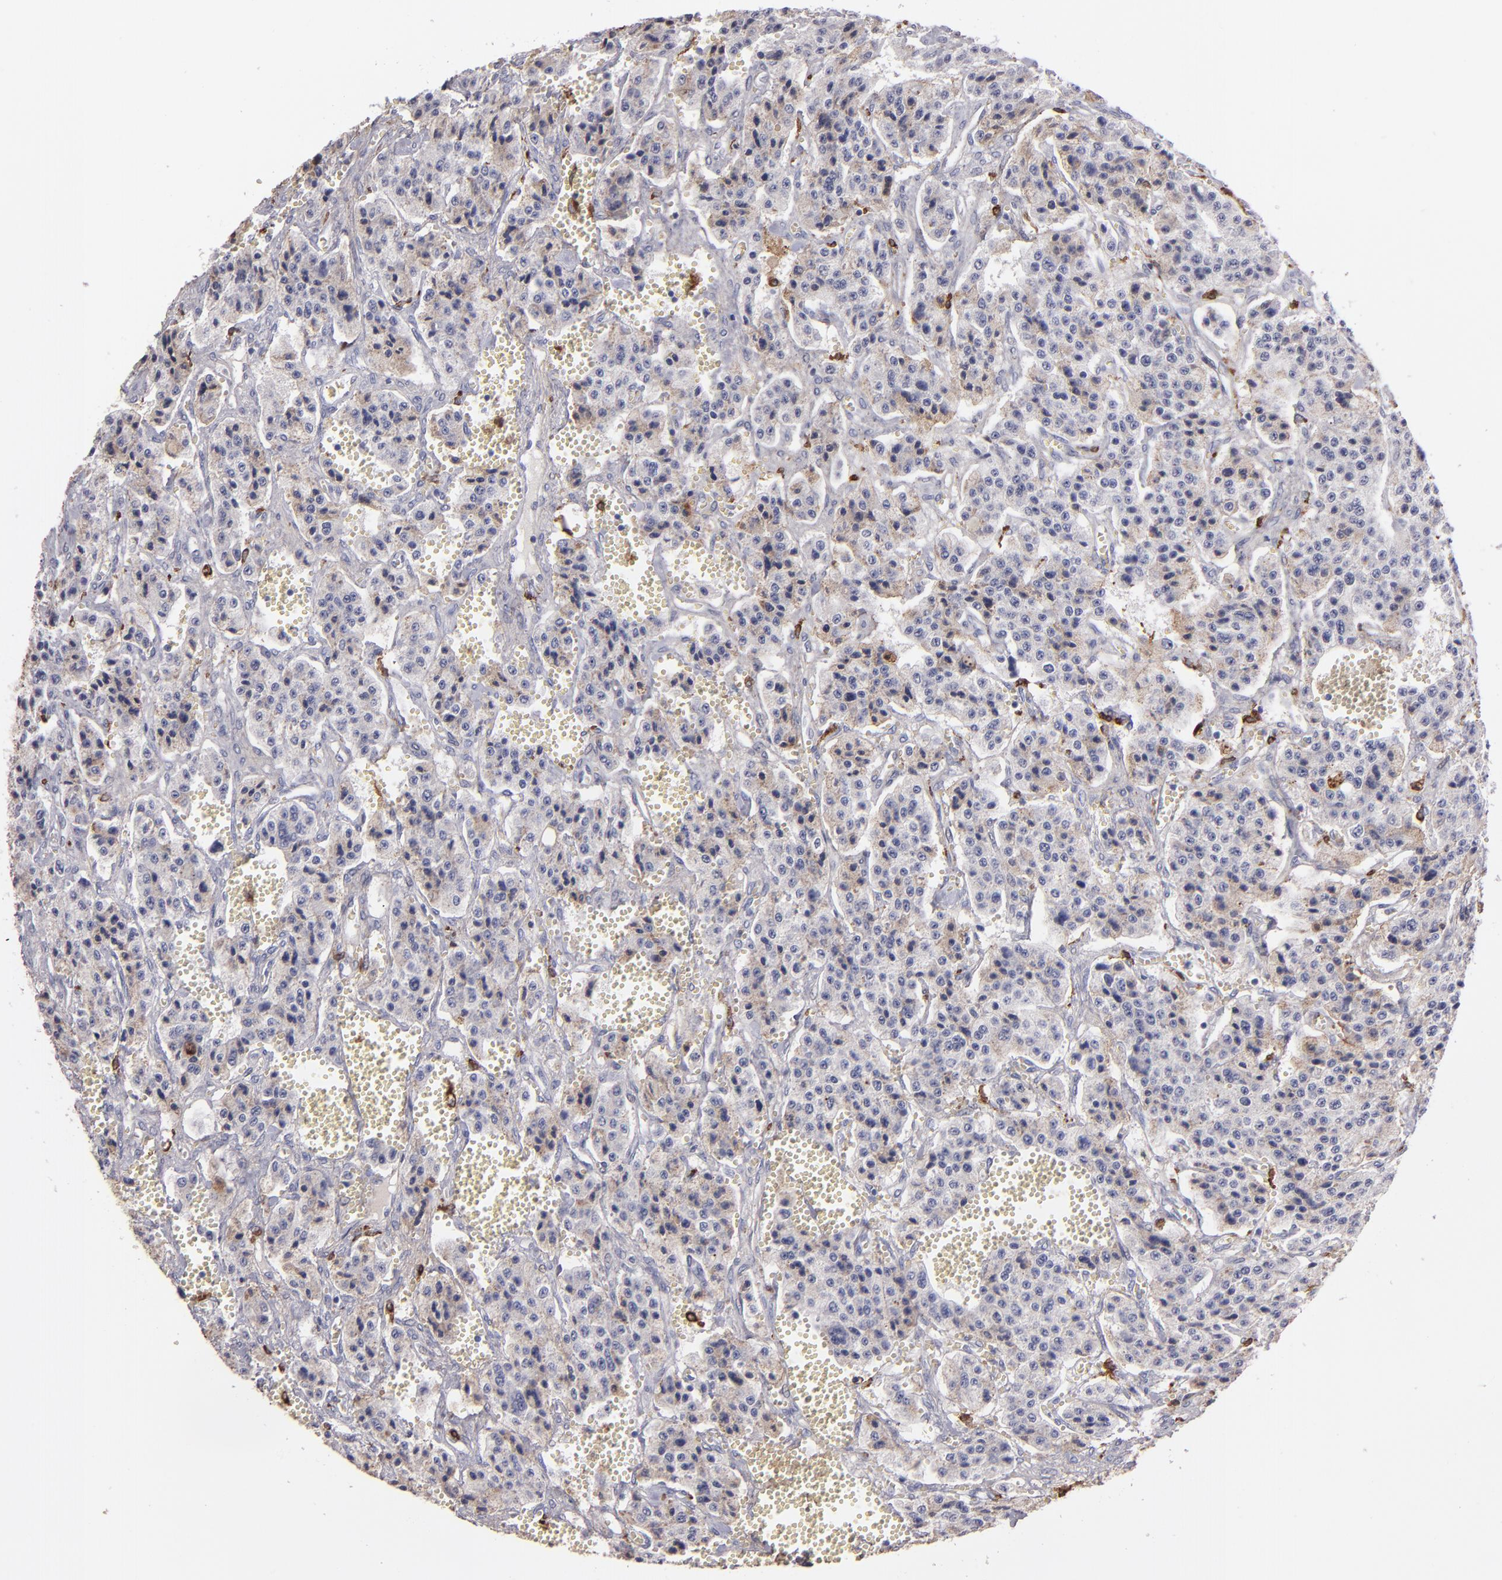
{"staining": {"intensity": "weak", "quantity": "<25%", "location": "cytoplasmic/membranous"}, "tissue": "carcinoid", "cell_type": "Tumor cells", "image_type": "cancer", "snomed": [{"axis": "morphology", "description": "Carcinoid, malignant, NOS"}, {"axis": "topography", "description": "Small intestine"}], "caption": "A micrograph of human carcinoid (malignant) is negative for staining in tumor cells.", "gene": "C1QA", "patient": {"sex": "male", "age": 52}}